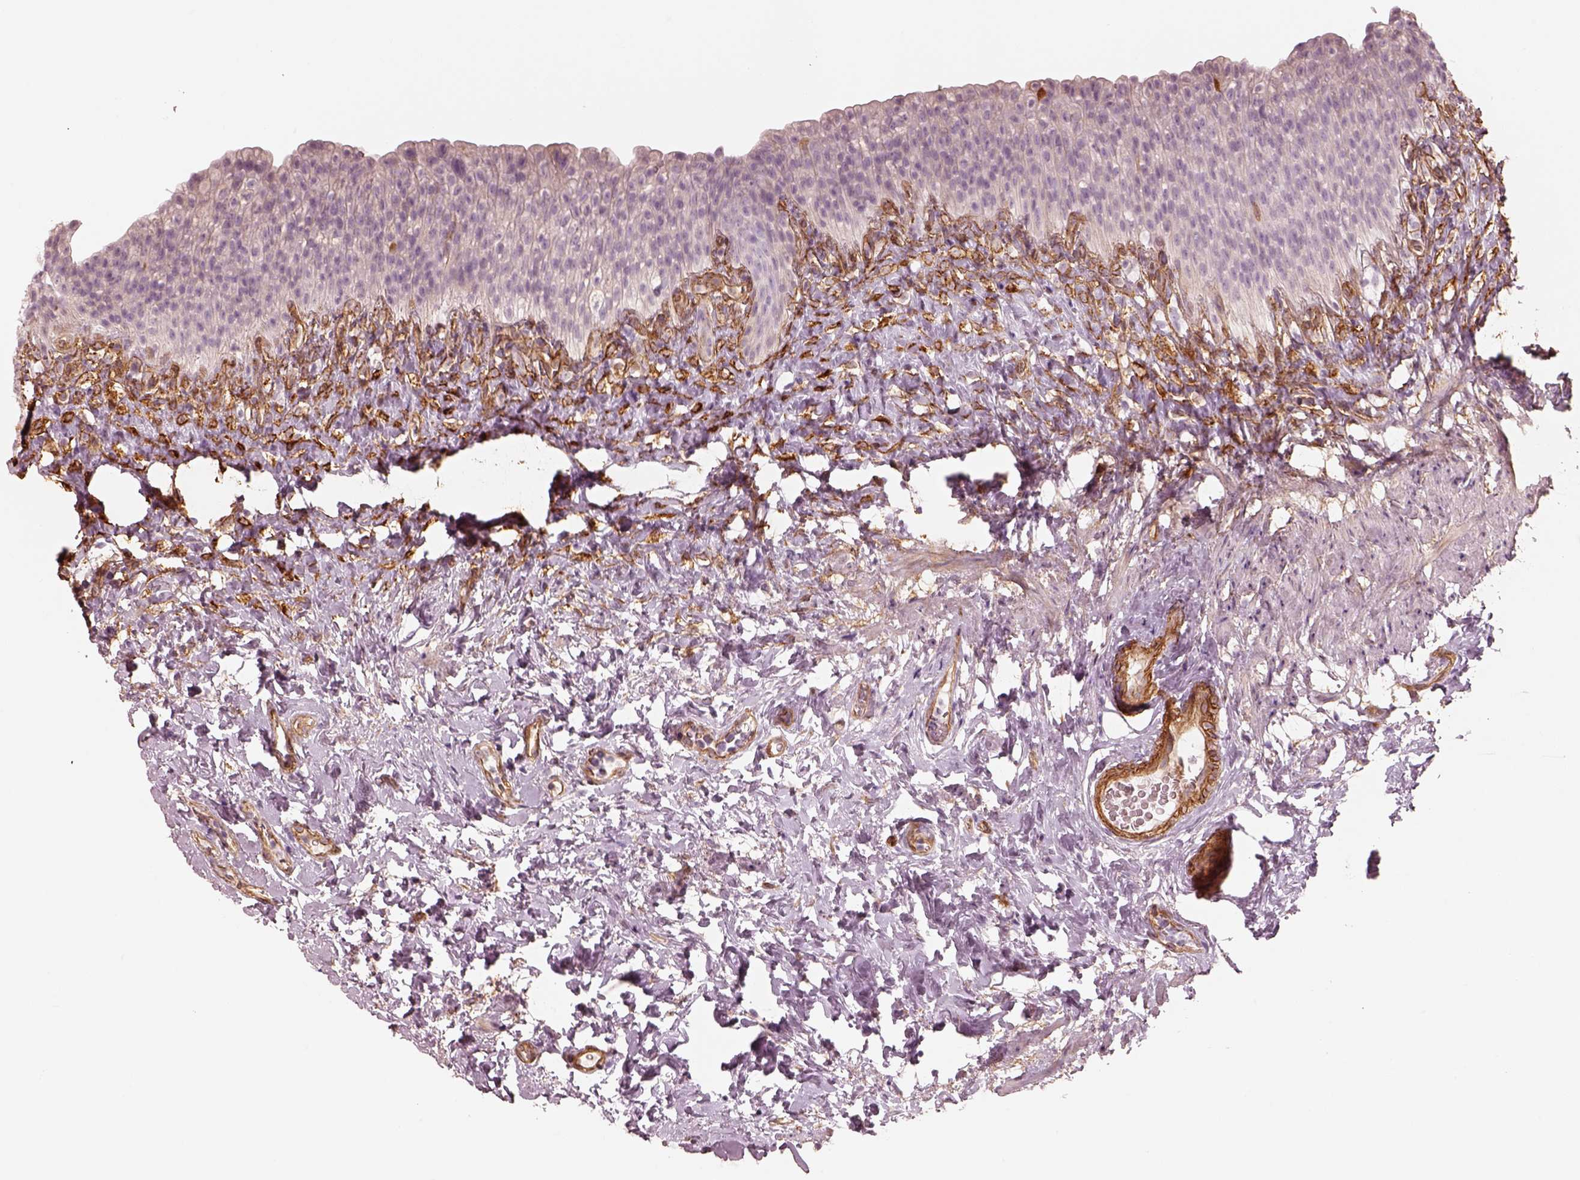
{"staining": {"intensity": "negative", "quantity": "none", "location": "none"}, "tissue": "urinary bladder", "cell_type": "Urothelial cells", "image_type": "normal", "snomed": [{"axis": "morphology", "description": "Normal tissue, NOS"}, {"axis": "topography", "description": "Urinary bladder"}], "caption": "The IHC micrograph has no significant expression in urothelial cells of urinary bladder.", "gene": "CRYM", "patient": {"sex": "male", "age": 76}}